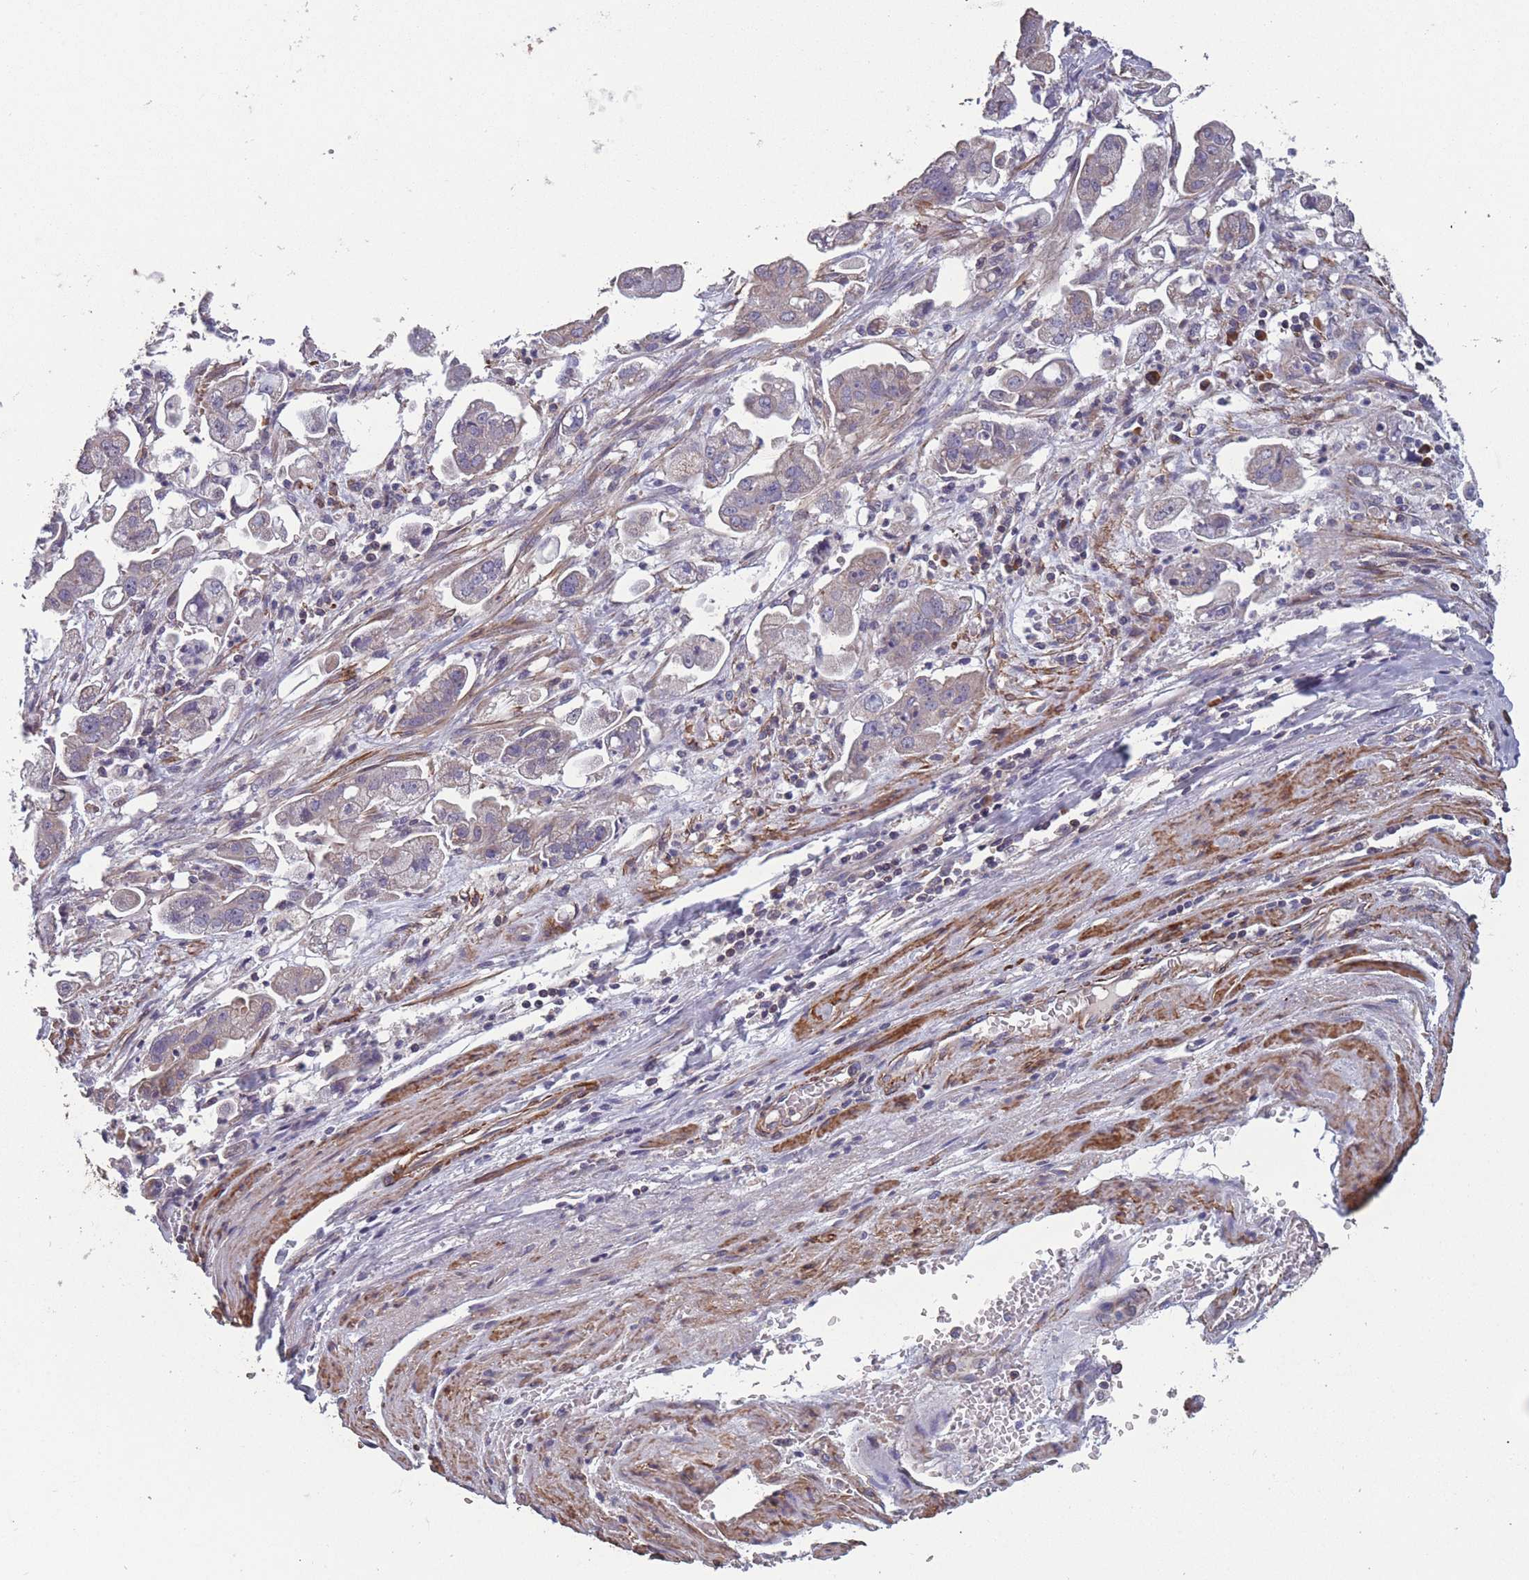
{"staining": {"intensity": "negative", "quantity": "none", "location": "none"}, "tissue": "stomach cancer", "cell_type": "Tumor cells", "image_type": "cancer", "snomed": [{"axis": "morphology", "description": "Adenocarcinoma, NOS"}, {"axis": "topography", "description": "Stomach"}], "caption": "DAB (3,3'-diaminobenzidine) immunohistochemical staining of human stomach cancer displays no significant expression in tumor cells.", "gene": "TOMM40L", "patient": {"sex": "male", "age": 62}}